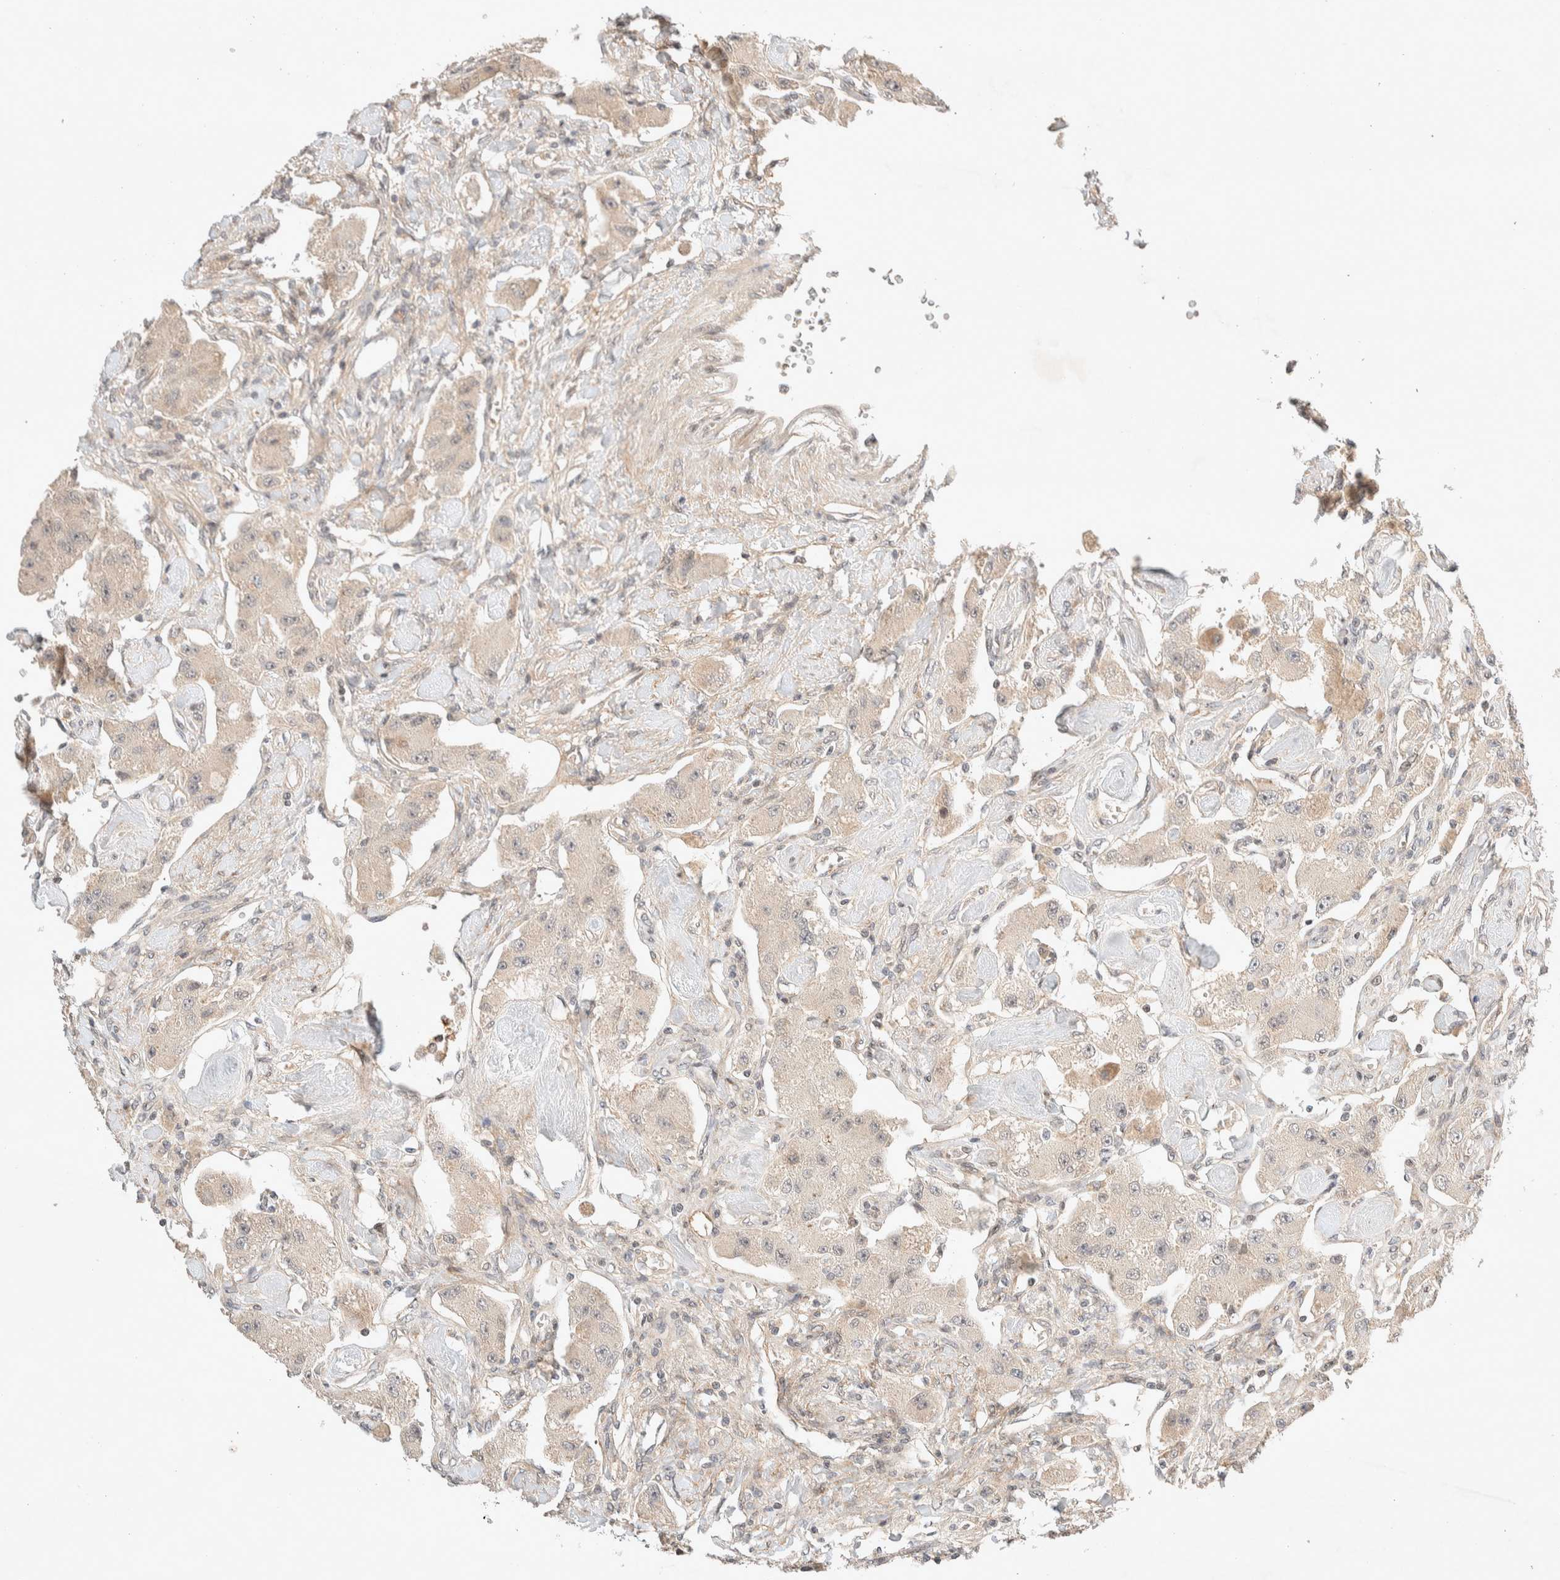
{"staining": {"intensity": "negative", "quantity": "none", "location": "none"}, "tissue": "carcinoid", "cell_type": "Tumor cells", "image_type": "cancer", "snomed": [{"axis": "morphology", "description": "Carcinoid, malignant, NOS"}, {"axis": "topography", "description": "Pancreas"}], "caption": "Immunohistochemistry photomicrograph of neoplastic tissue: carcinoid stained with DAB (3,3'-diaminobenzidine) demonstrates no significant protein expression in tumor cells.", "gene": "THRA", "patient": {"sex": "male", "age": 41}}